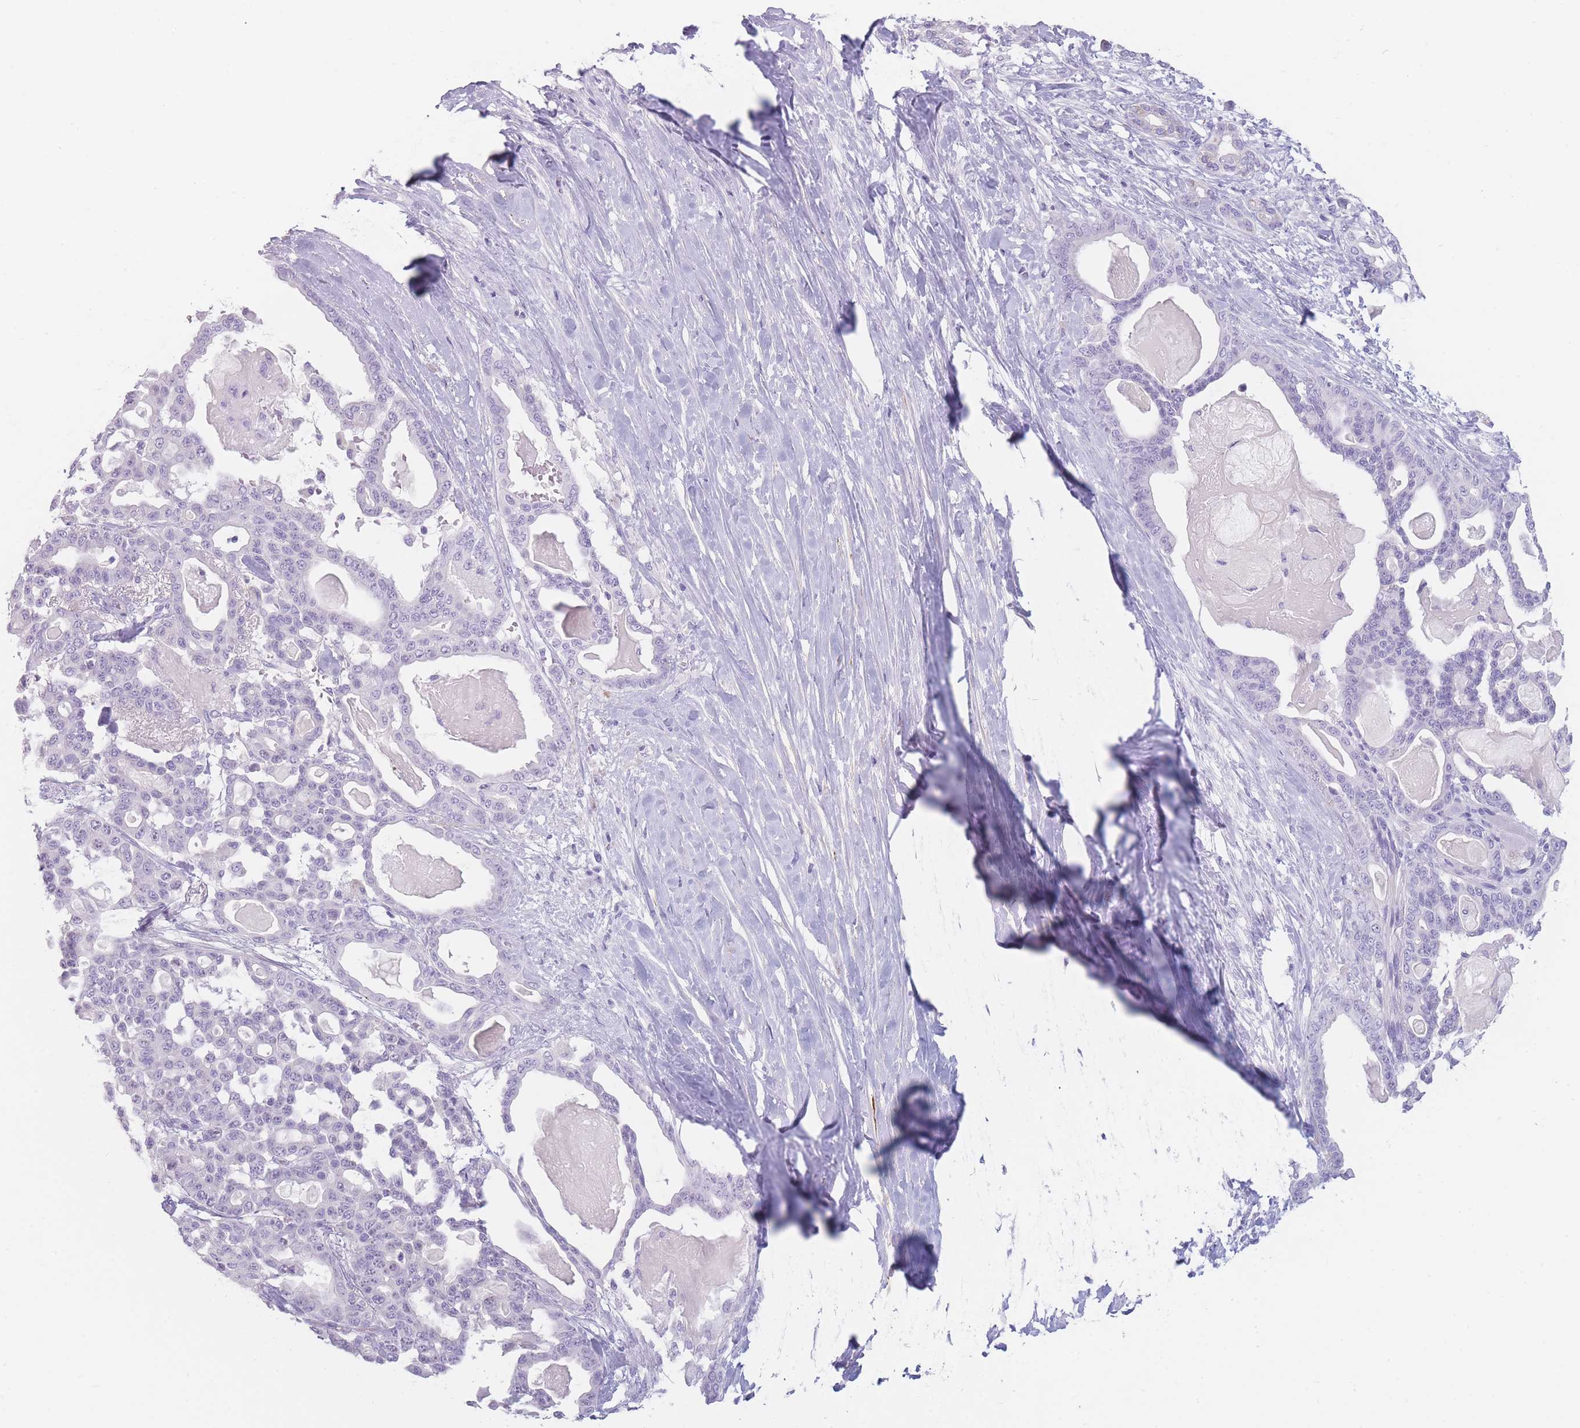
{"staining": {"intensity": "negative", "quantity": "none", "location": "none"}, "tissue": "pancreatic cancer", "cell_type": "Tumor cells", "image_type": "cancer", "snomed": [{"axis": "morphology", "description": "Adenocarcinoma, NOS"}, {"axis": "topography", "description": "Pancreas"}], "caption": "Immunohistochemistry histopathology image of human pancreatic cancer stained for a protein (brown), which reveals no expression in tumor cells. The staining was performed using DAB to visualize the protein expression in brown, while the nuclei were stained in blue with hematoxylin (Magnification: 20x).", "gene": "GPR12", "patient": {"sex": "male", "age": 63}}